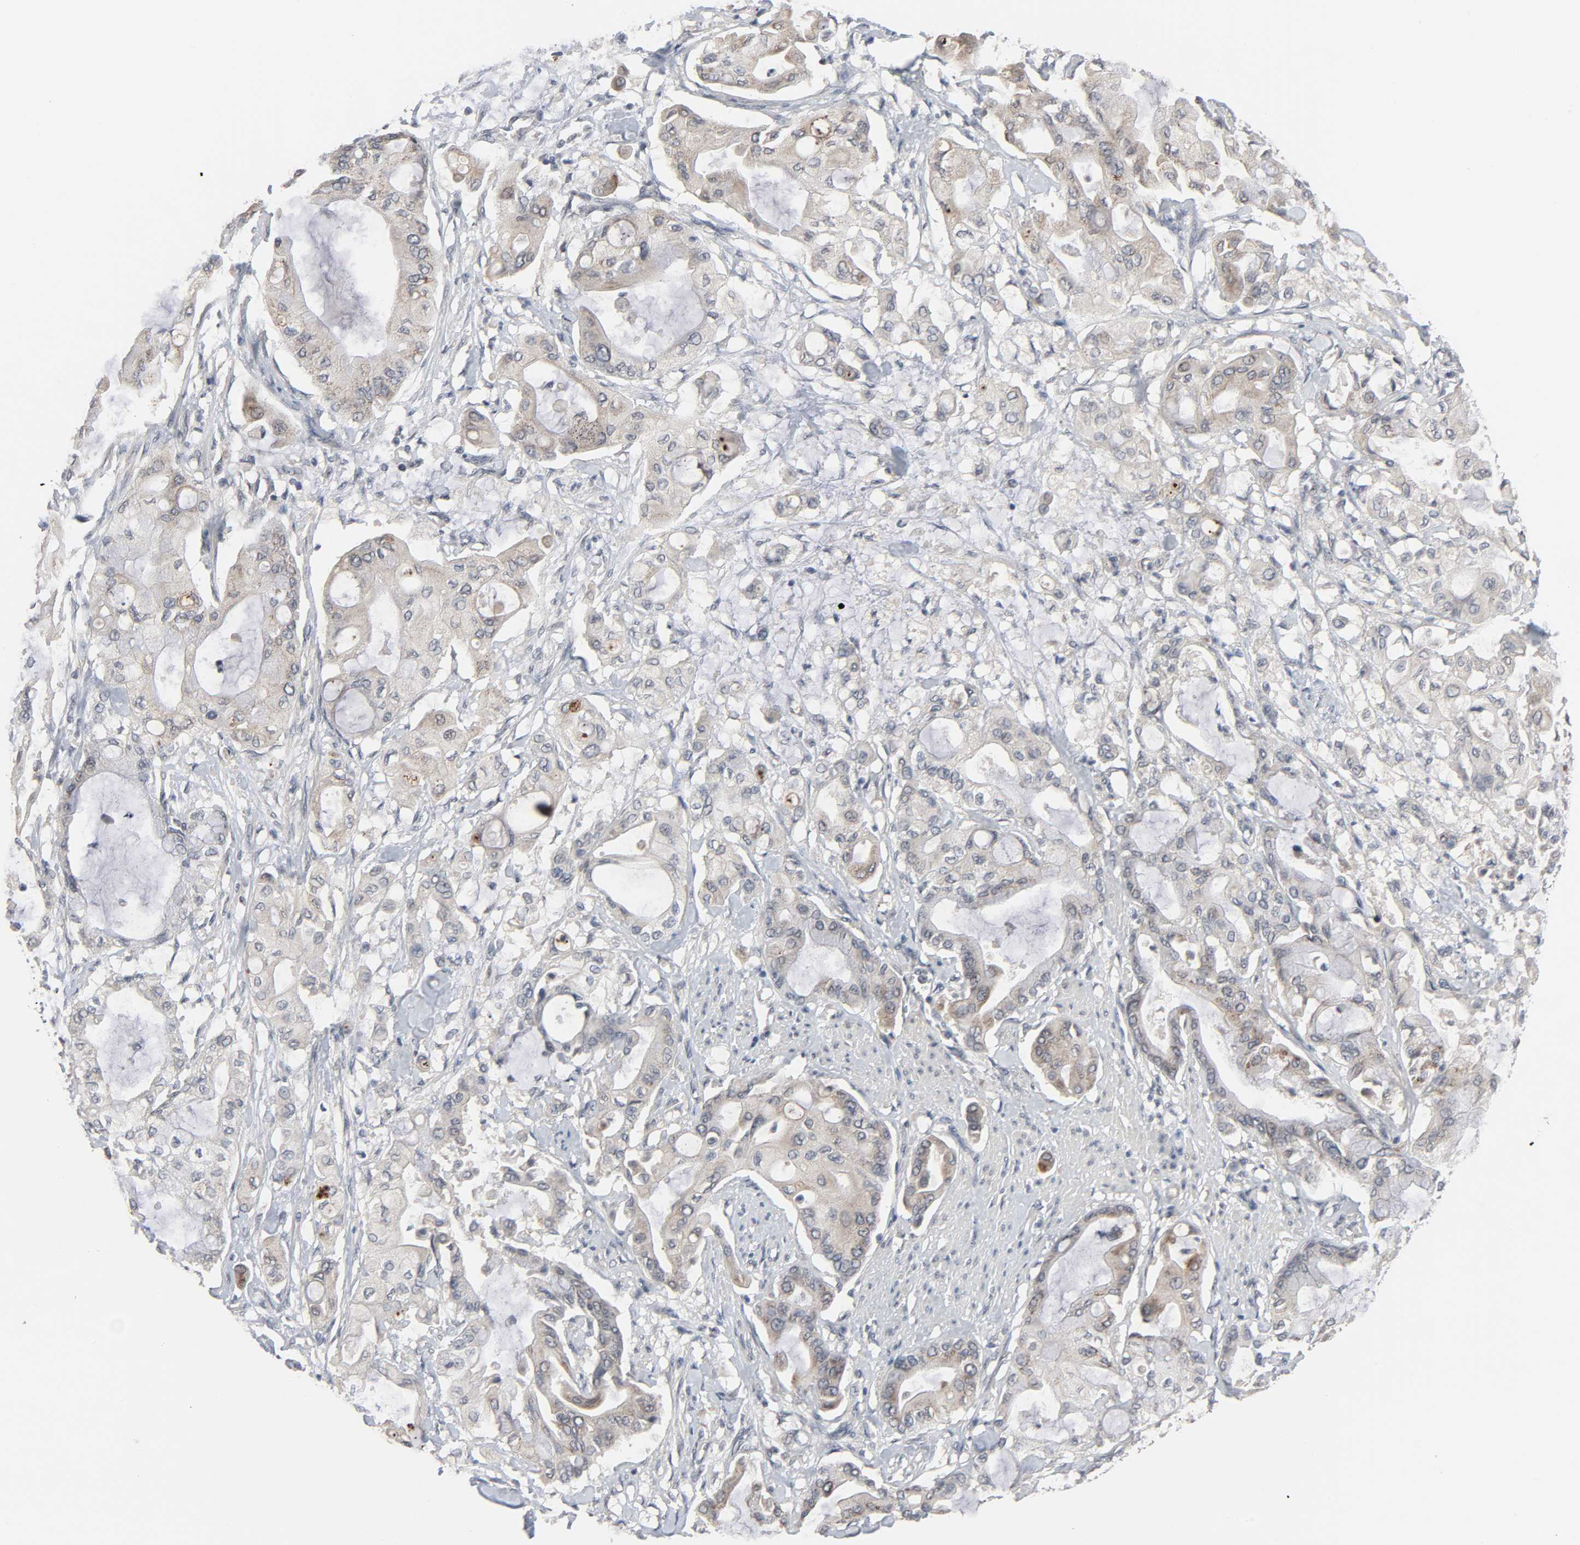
{"staining": {"intensity": "weak", "quantity": "25%-75%", "location": "cytoplasmic/membranous"}, "tissue": "pancreatic cancer", "cell_type": "Tumor cells", "image_type": "cancer", "snomed": [{"axis": "morphology", "description": "Adenocarcinoma, NOS"}, {"axis": "morphology", "description": "Adenocarcinoma, metastatic, NOS"}, {"axis": "topography", "description": "Lymph node"}, {"axis": "topography", "description": "Pancreas"}, {"axis": "topography", "description": "Duodenum"}], "caption": "Metastatic adenocarcinoma (pancreatic) tissue exhibits weak cytoplasmic/membranous expression in approximately 25%-75% of tumor cells", "gene": "MT3", "patient": {"sex": "female", "age": 64}}